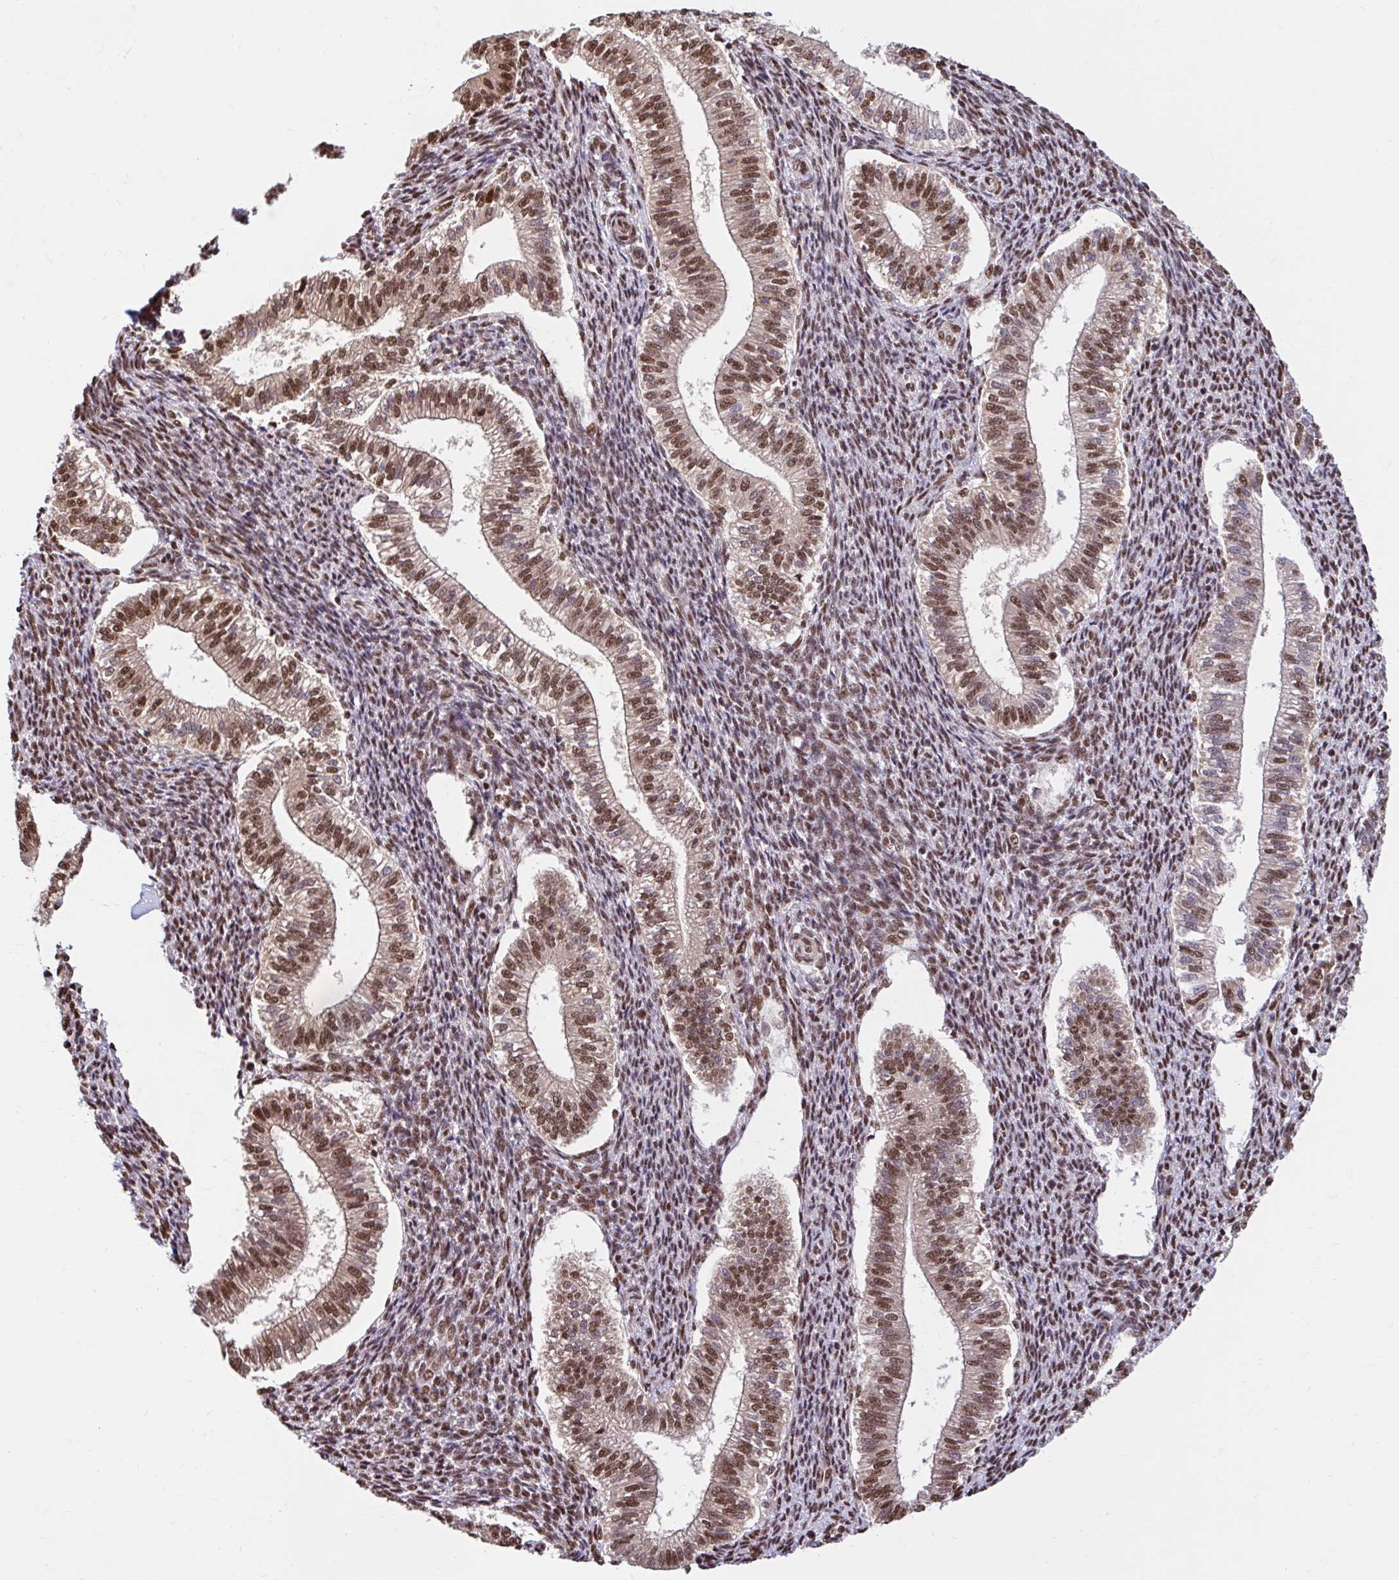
{"staining": {"intensity": "strong", "quantity": ">75%", "location": "nuclear"}, "tissue": "endometrium", "cell_type": "Cells in endometrial stroma", "image_type": "normal", "snomed": [{"axis": "morphology", "description": "Normal tissue, NOS"}, {"axis": "topography", "description": "Endometrium"}], "caption": "Strong nuclear positivity is identified in approximately >75% of cells in endometrial stroma in normal endometrium. The staining is performed using DAB (3,3'-diaminobenzidine) brown chromogen to label protein expression. The nuclei are counter-stained blue using hematoxylin.", "gene": "ABCA9", "patient": {"sex": "female", "age": 25}}